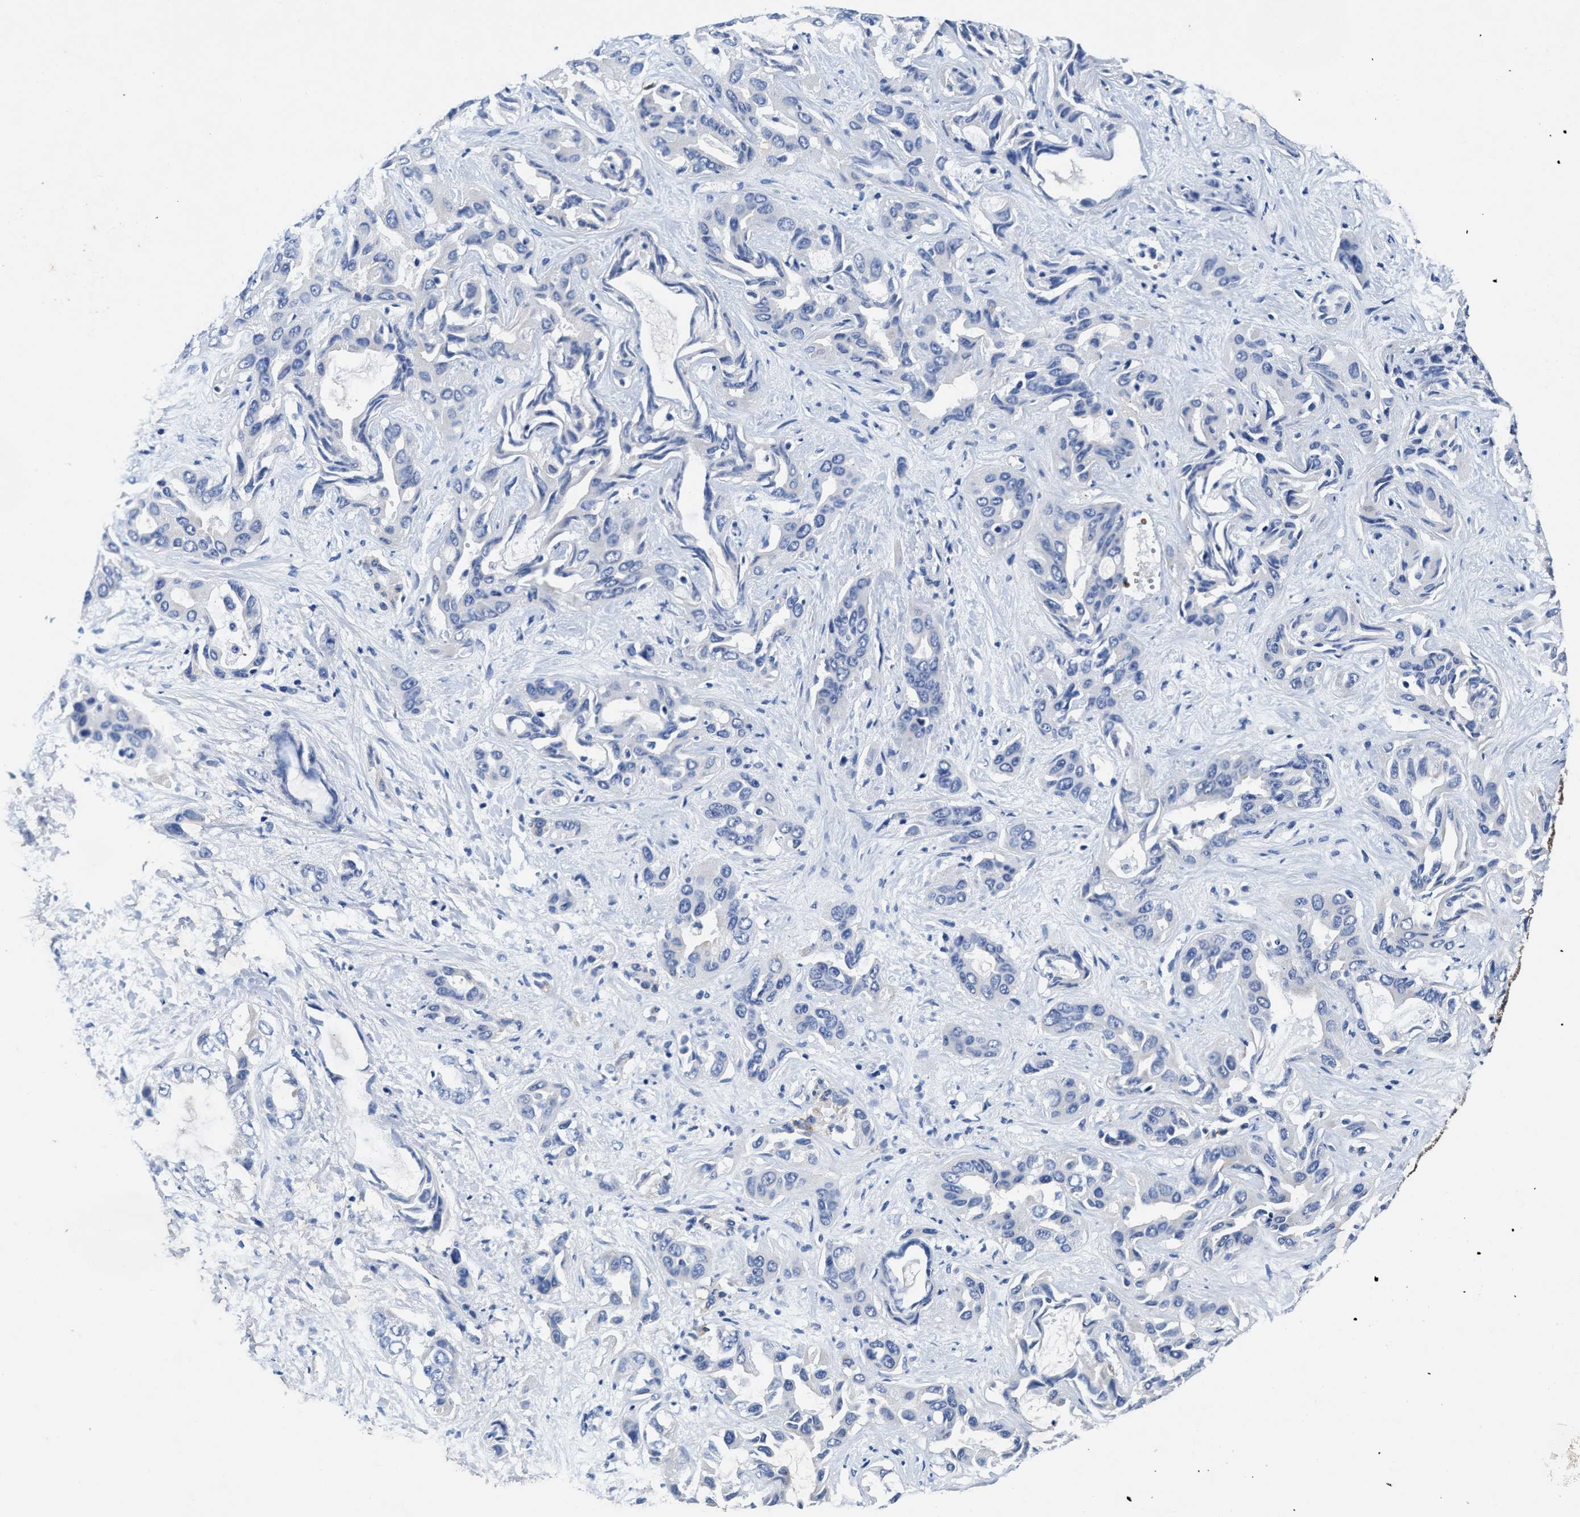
{"staining": {"intensity": "negative", "quantity": "none", "location": "none"}, "tissue": "liver cancer", "cell_type": "Tumor cells", "image_type": "cancer", "snomed": [{"axis": "morphology", "description": "Cholangiocarcinoma"}, {"axis": "topography", "description": "Liver"}], "caption": "Tumor cells are negative for brown protein staining in liver cancer. (Stains: DAB immunohistochemistry (IHC) with hematoxylin counter stain, Microscopy: brightfield microscopy at high magnification).", "gene": "PHLPP1", "patient": {"sex": "female", "age": 52}}